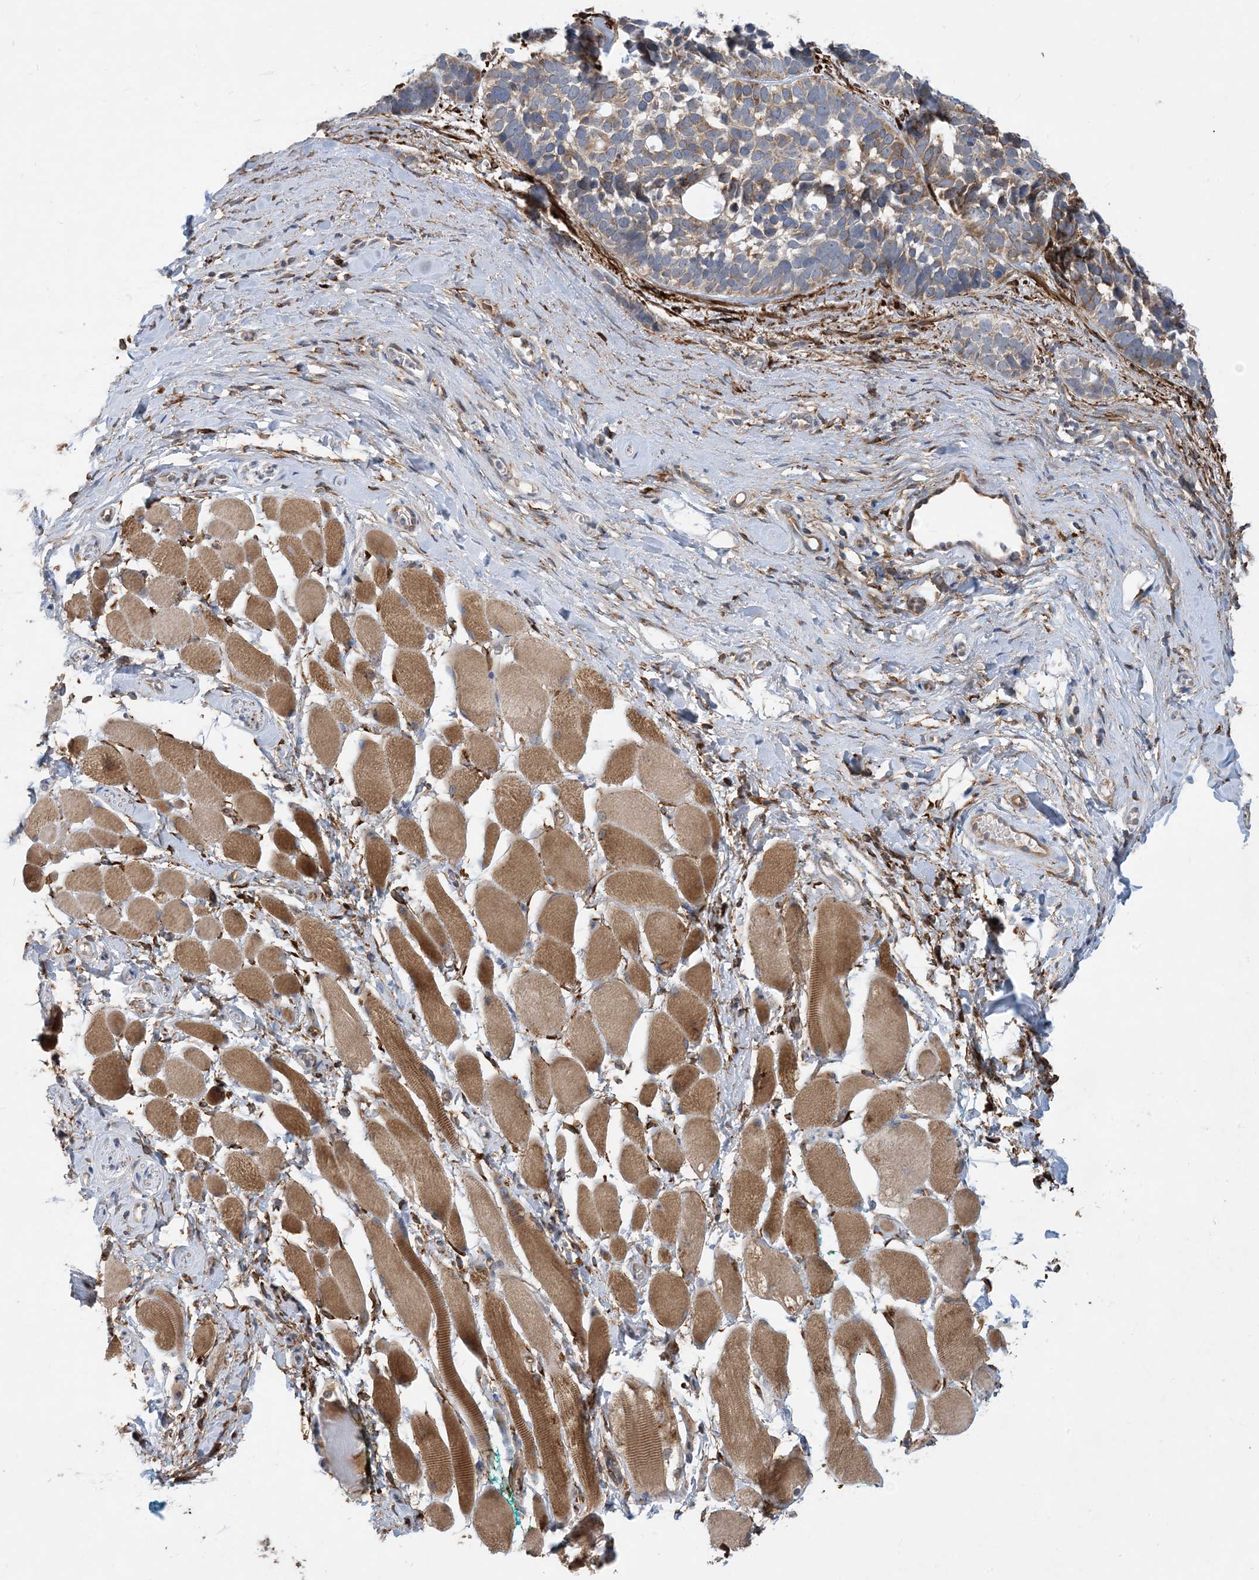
{"staining": {"intensity": "moderate", "quantity": "<25%", "location": "cytoplasmic/membranous"}, "tissue": "skin cancer", "cell_type": "Tumor cells", "image_type": "cancer", "snomed": [{"axis": "morphology", "description": "Basal cell carcinoma"}, {"axis": "topography", "description": "Skin"}], "caption": "This photomicrograph demonstrates skin cancer stained with immunohistochemistry to label a protein in brown. The cytoplasmic/membranous of tumor cells show moderate positivity for the protein. Nuclei are counter-stained blue.", "gene": "EIF2A", "patient": {"sex": "male", "age": 62}}